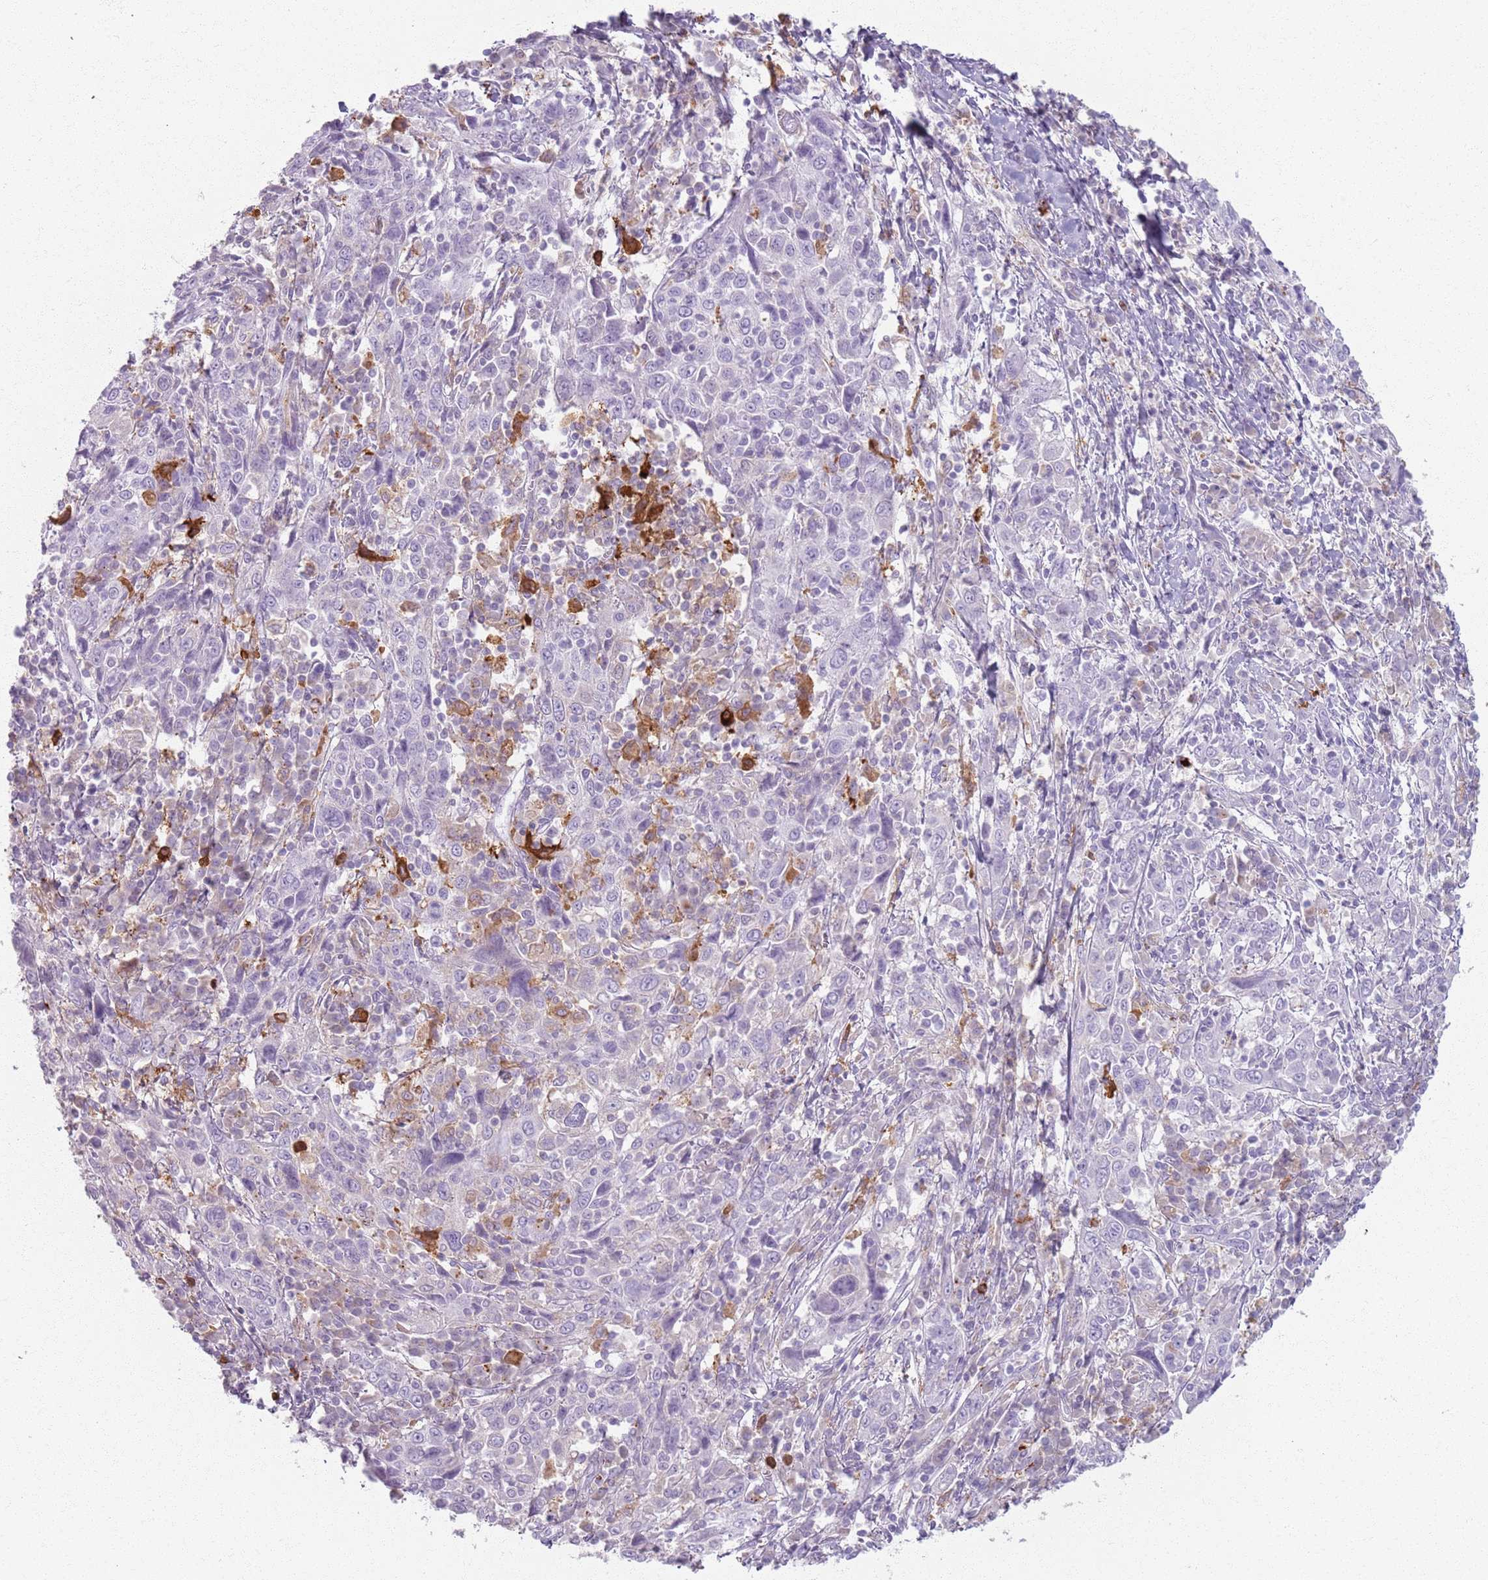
{"staining": {"intensity": "negative", "quantity": "none", "location": "none"}, "tissue": "cervical cancer", "cell_type": "Tumor cells", "image_type": "cancer", "snomed": [{"axis": "morphology", "description": "Squamous cell carcinoma, NOS"}, {"axis": "topography", "description": "Cervix"}], "caption": "A histopathology image of human cervical squamous cell carcinoma is negative for staining in tumor cells.", "gene": "GDPGP1", "patient": {"sex": "female", "age": 46}}